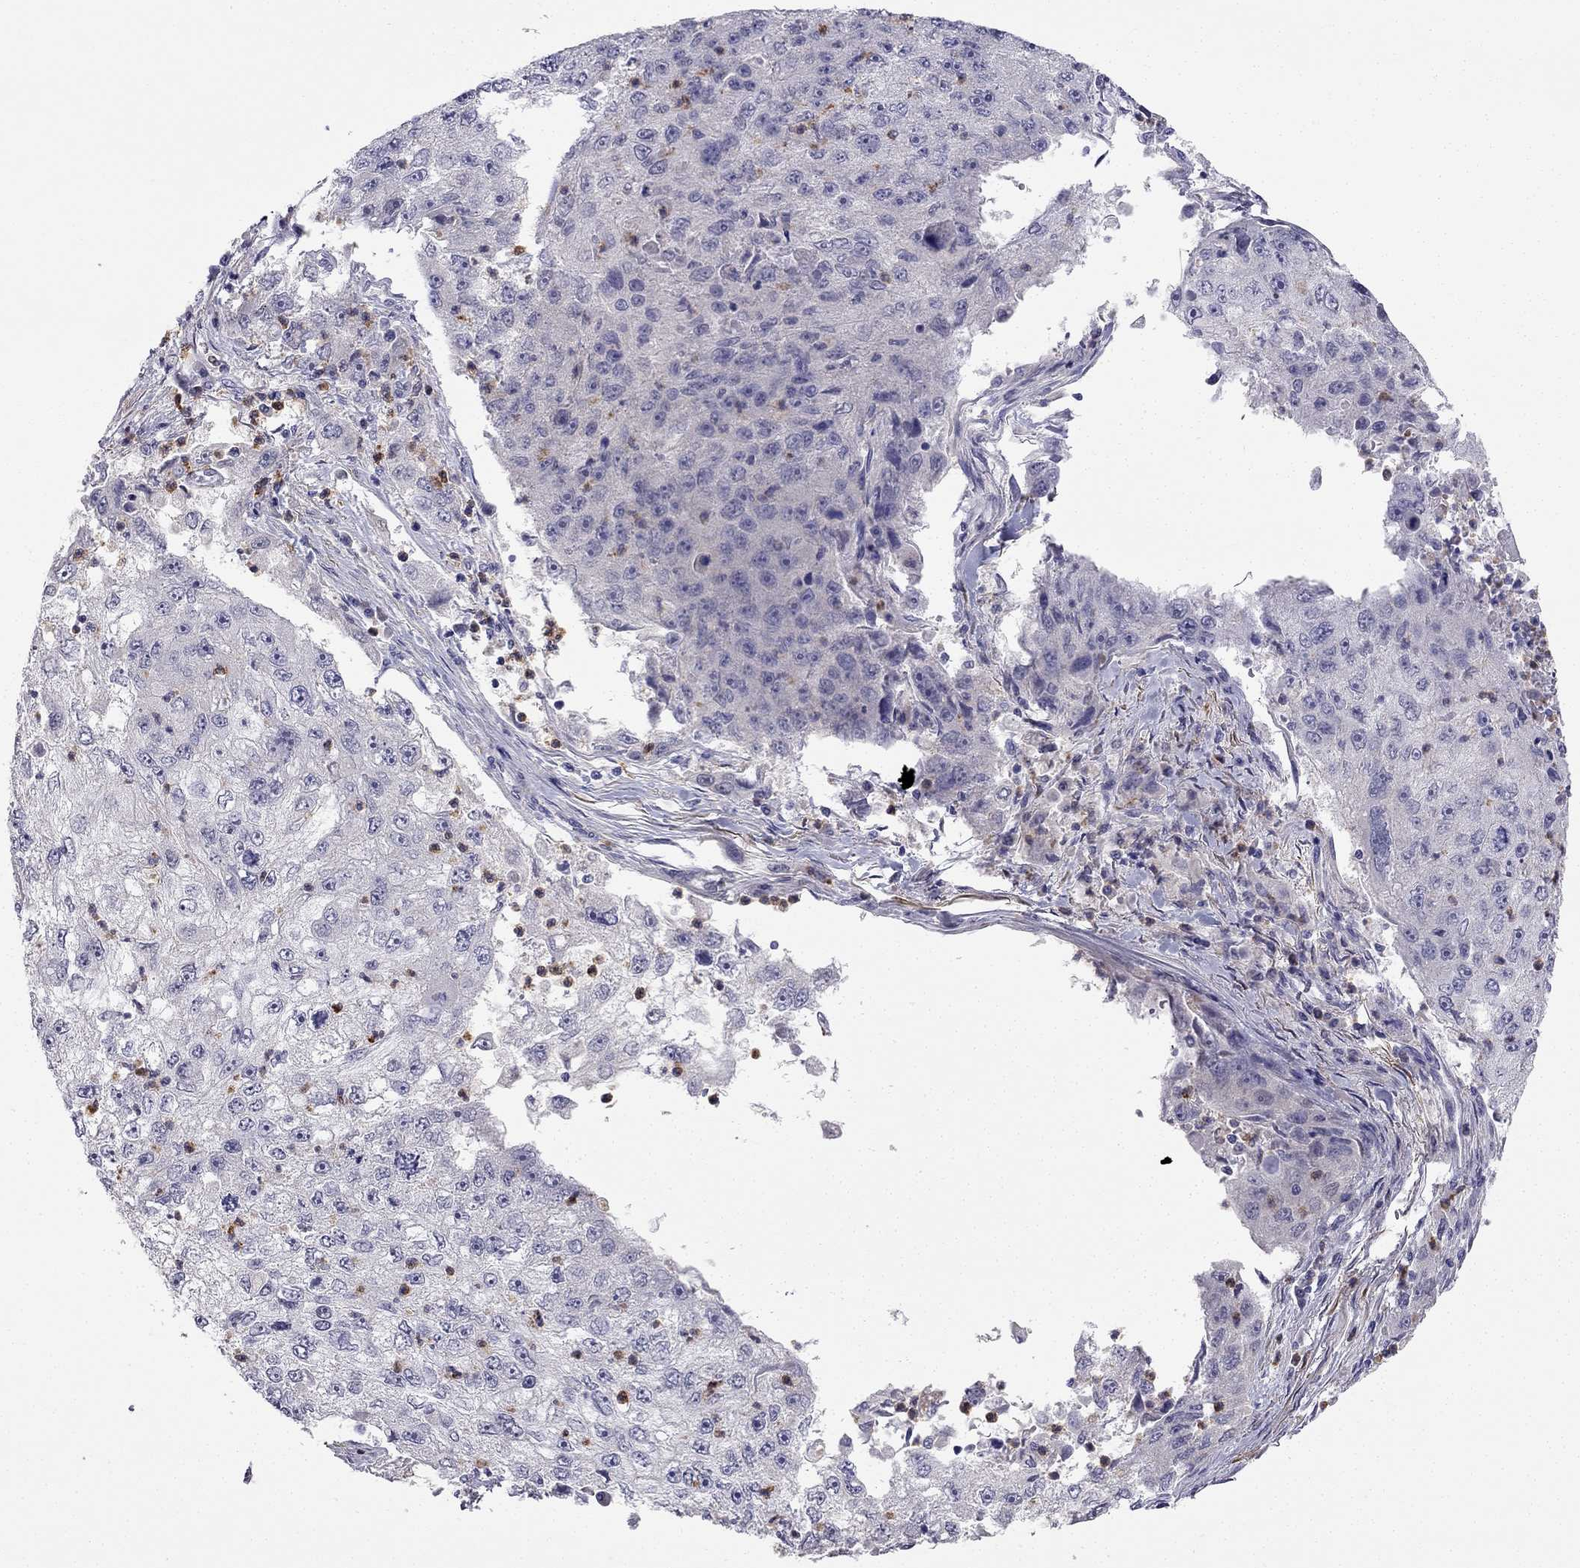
{"staining": {"intensity": "negative", "quantity": "none", "location": "none"}, "tissue": "cervical cancer", "cell_type": "Tumor cells", "image_type": "cancer", "snomed": [{"axis": "morphology", "description": "Squamous cell carcinoma, NOS"}, {"axis": "topography", "description": "Cervix"}], "caption": "IHC of human squamous cell carcinoma (cervical) shows no expression in tumor cells.", "gene": "C16orf89", "patient": {"sex": "female", "age": 36}}